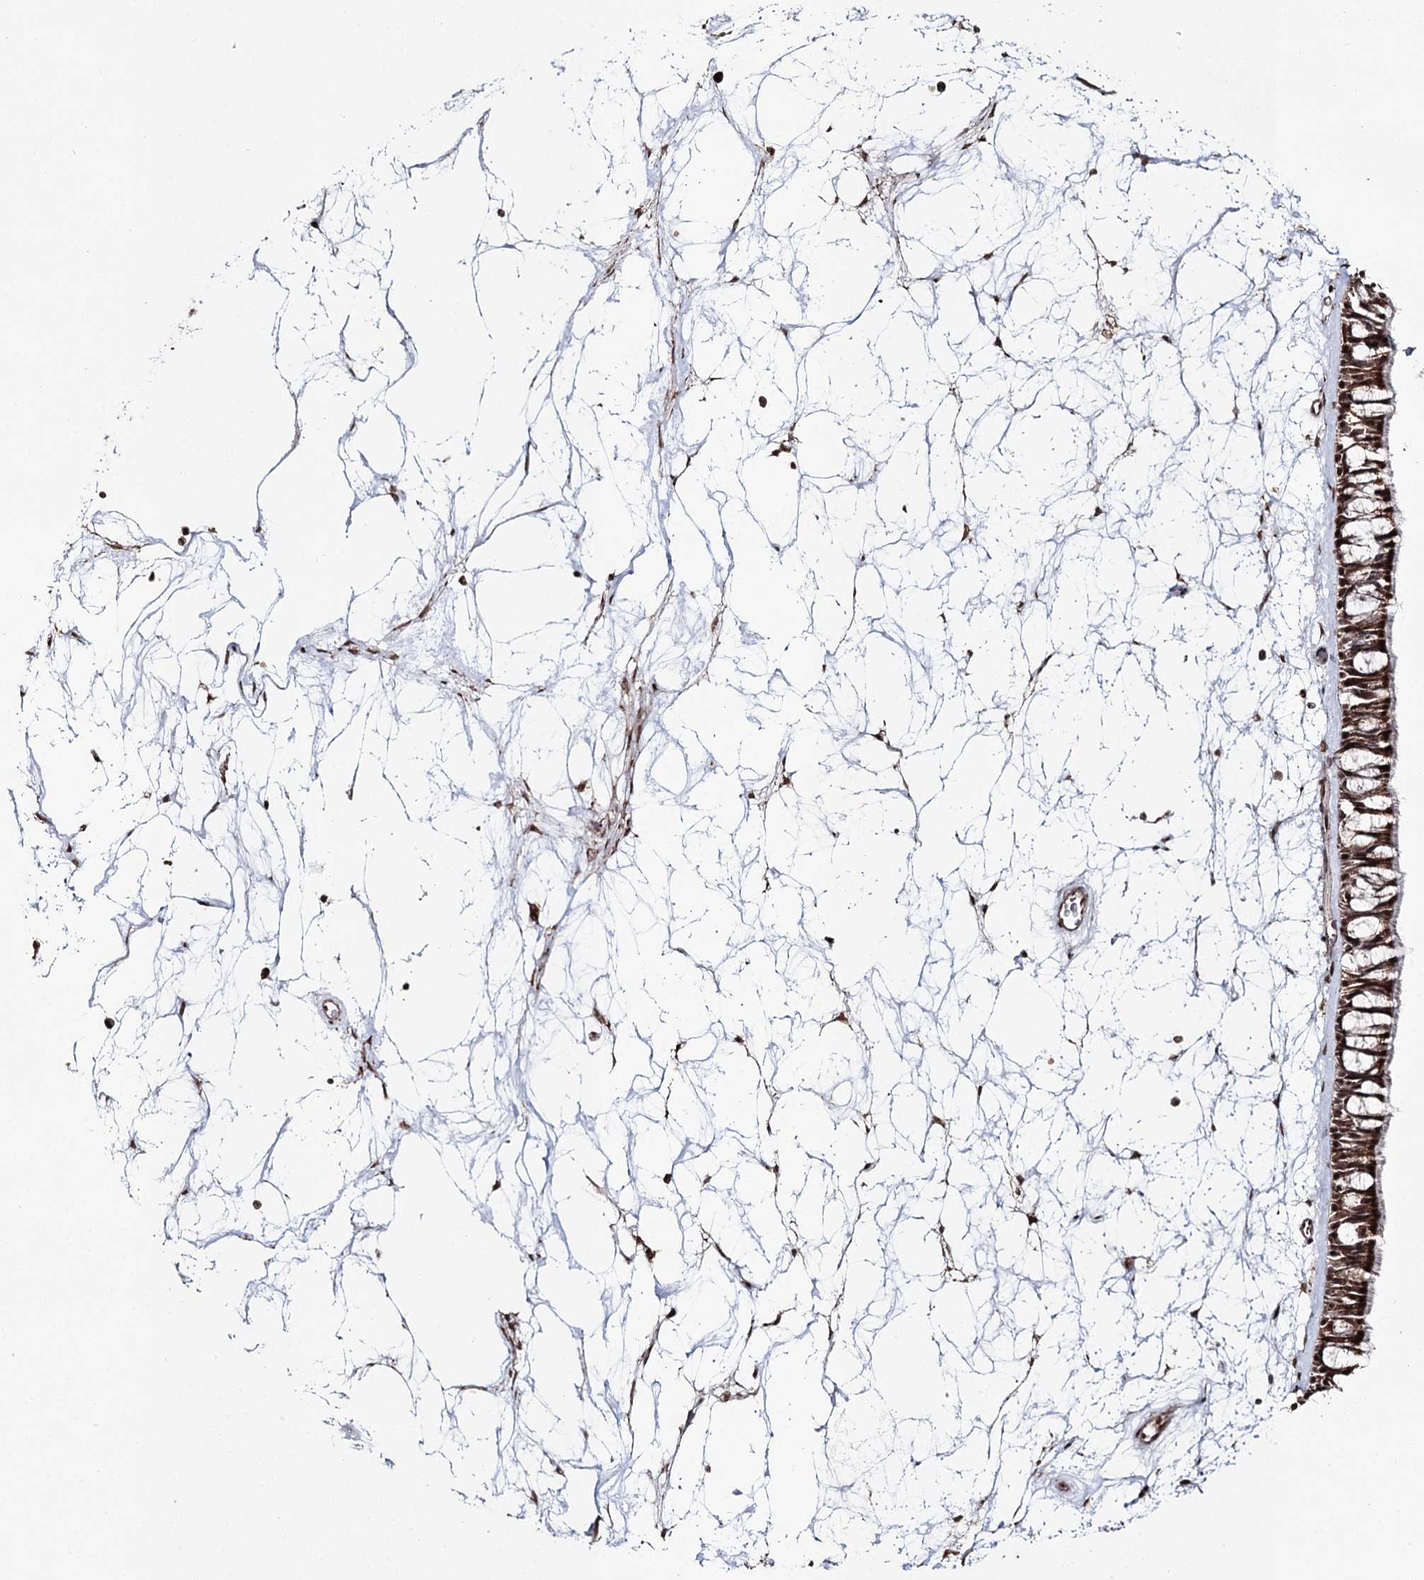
{"staining": {"intensity": "strong", "quantity": ">75%", "location": "cytoplasmic/membranous,nuclear"}, "tissue": "nasopharynx", "cell_type": "Respiratory epithelial cells", "image_type": "normal", "snomed": [{"axis": "morphology", "description": "Normal tissue, NOS"}, {"axis": "topography", "description": "Nasopharynx"}], "caption": "Immunohistochemistry histopathology image of unremarkable nasopharynx stained for a protein (brown), which reveals high levels of strong cytoplasmic/membranous,nuclear expression in approximately >75% of respiratory epithelial cells.", "gene": "PDHX", "patient": {"sex": "male", "age": 64}}